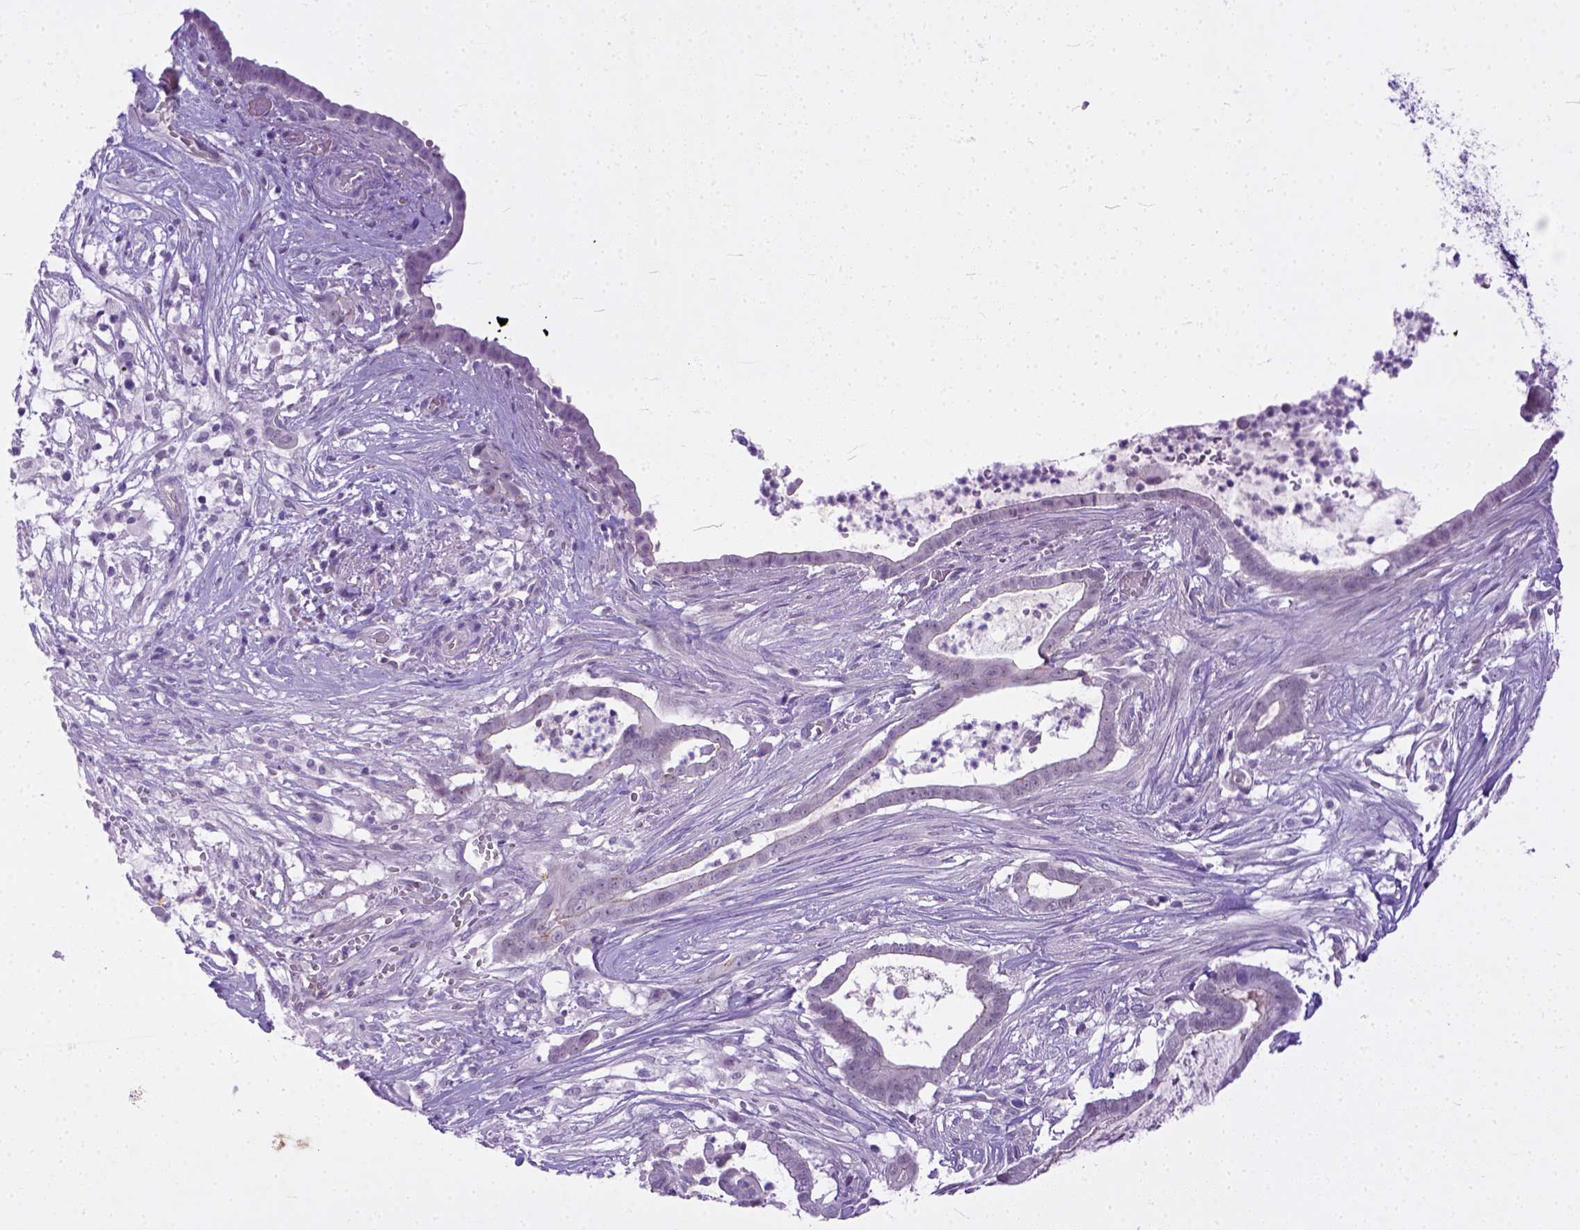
{"staining": {"intensity": "negative", "quantity": "none", "location": "none"}, "tissue": "pancreatic cancer", "cell_type": "Tumor cells", "image_type": "cancer", "snomed": [{"axis": "morphology", "description": "Adenocarcinoma, NOS"}, {"axis": "topography", "description": "Pancreas"}], "caption": "This is a micrograph of immunohistochemistry (IHC) staining of pancreatic cancer, which shows no expression in tumor cells. (DAB (3,3'-diaminobenzidine) immunohistochemistry, high magnification).", "gene": "ADGRF1", "patient": {"sex": "male", "age": 61}}